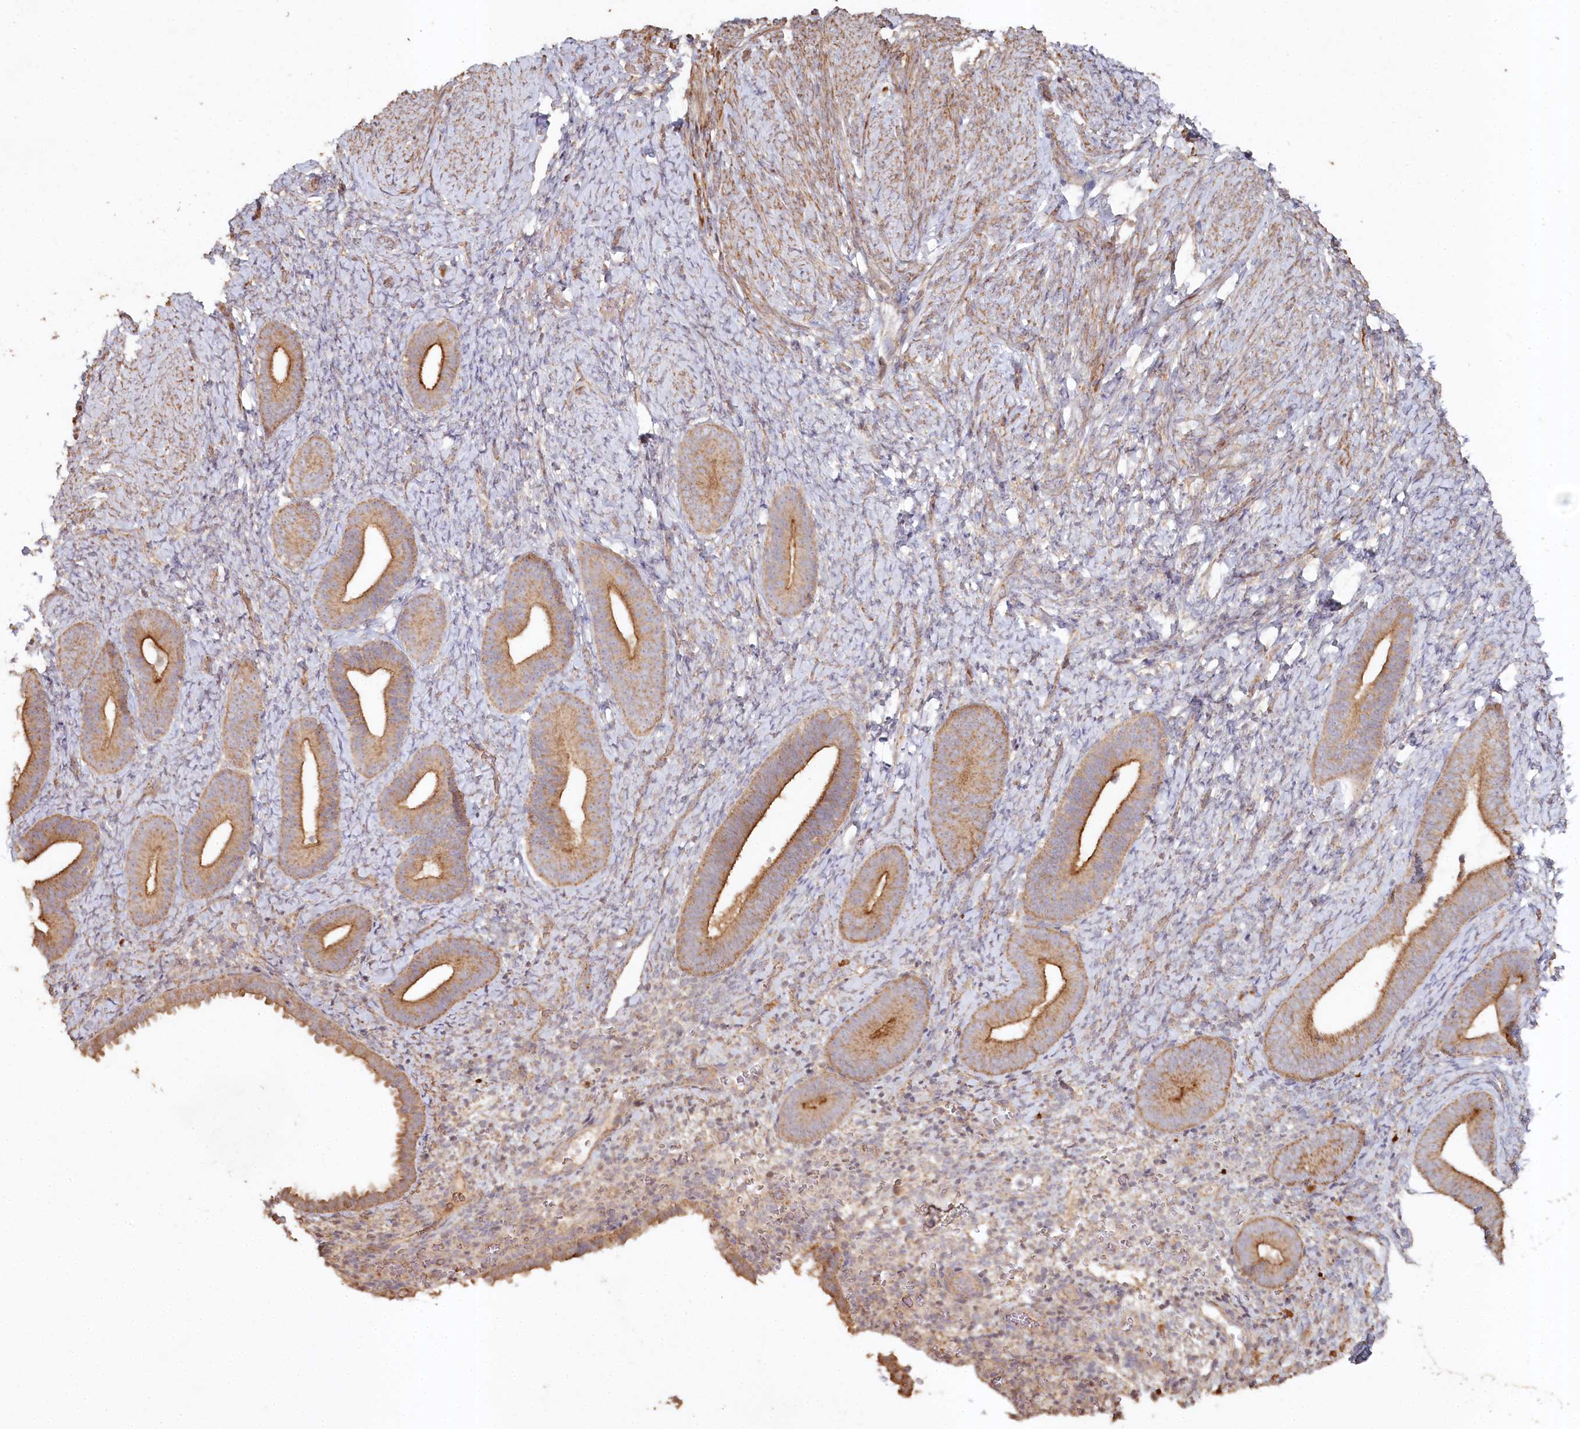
{"staining": {"intensity": "weak", "quantity": "25%-75%", "location": "cytoplasmic/membranous"}, "tissue": "endometrium", "cell_type": "Cells in endometrial stroma", "image_type": "normal", "snomed": [{"axis": "morphology", "description": "Normal tissue, NOS"}, {"axis": "topography", "description": "Endometrium"}], "caption": "Human endometrium stained with a protein marker exhibits weak staining in cells in endometrial stroma.", "gene": "HAL", "patient": {"sex": "female", "age": 65}}